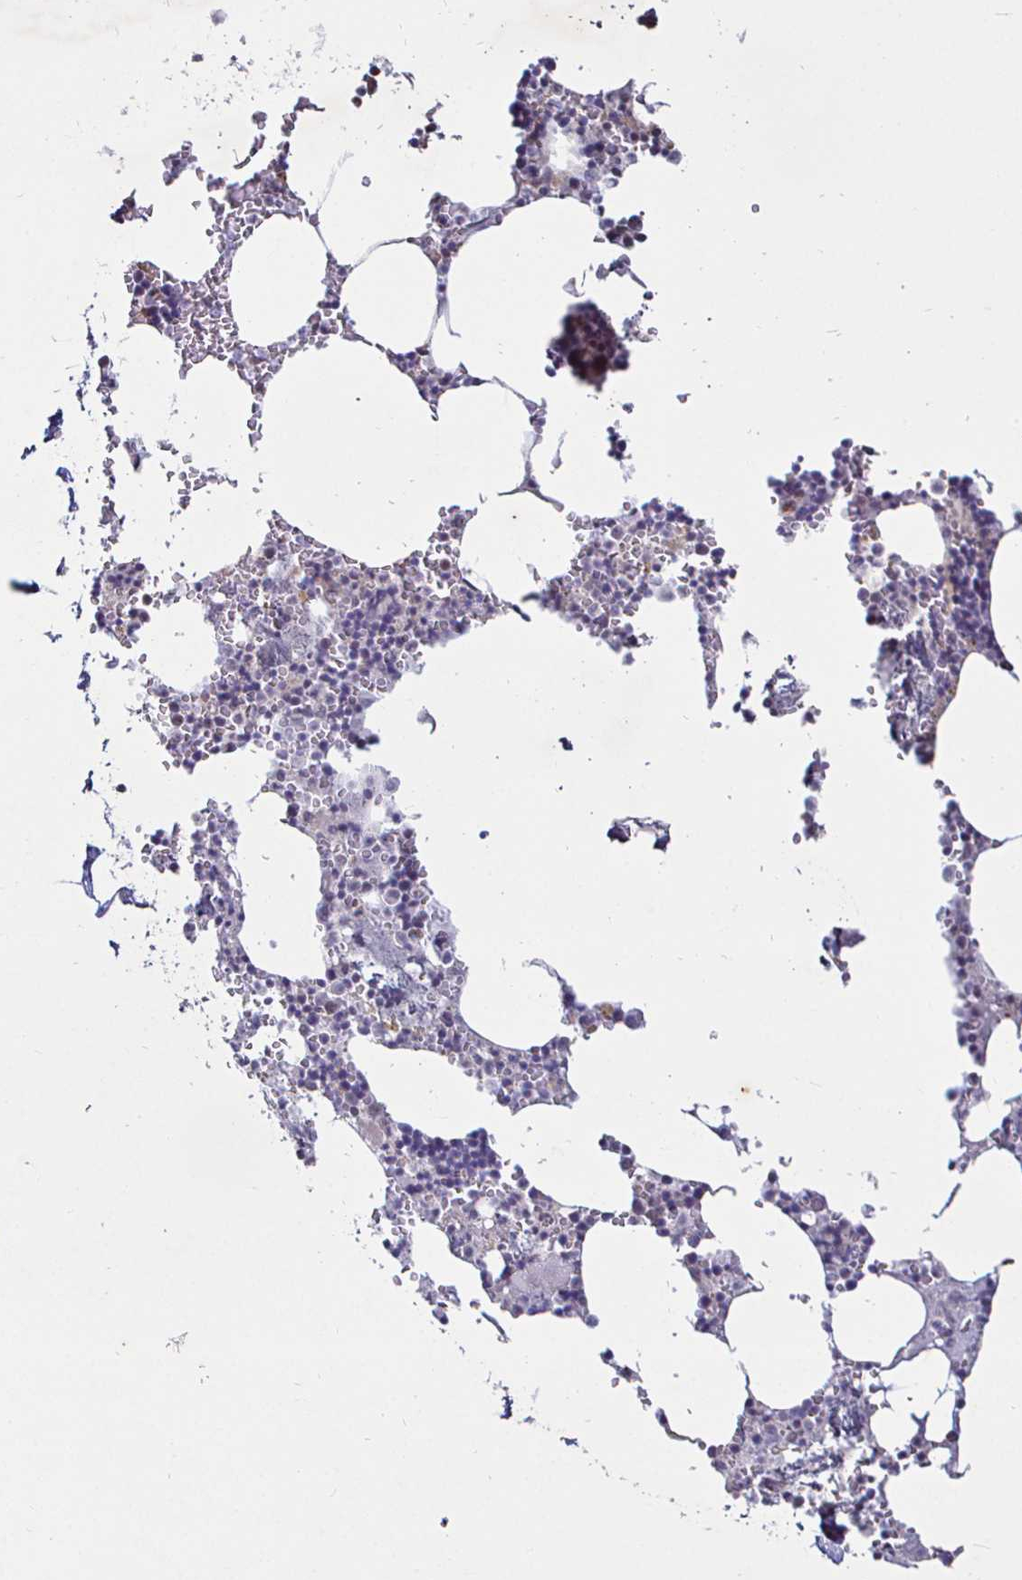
{"staining": {"intensity": "negative", "quantity": "none", "location": "none"}, "tissue": "bone marrow", "cell_type": "Hematopoietic cells", "image_type": "normal", "snomed": [{"axis": "morphology", "description": "Normal tissue, NOS"}, {"axis": "topography", "description": "Bone marrow"}], "caption": "This is an immunohistochemistry (IHC) micrograph of normal bone marrow. There is no staining in hematopoietic cells.", "gene": "MLH1", "patient": {"sex": "male", "age": 54}}